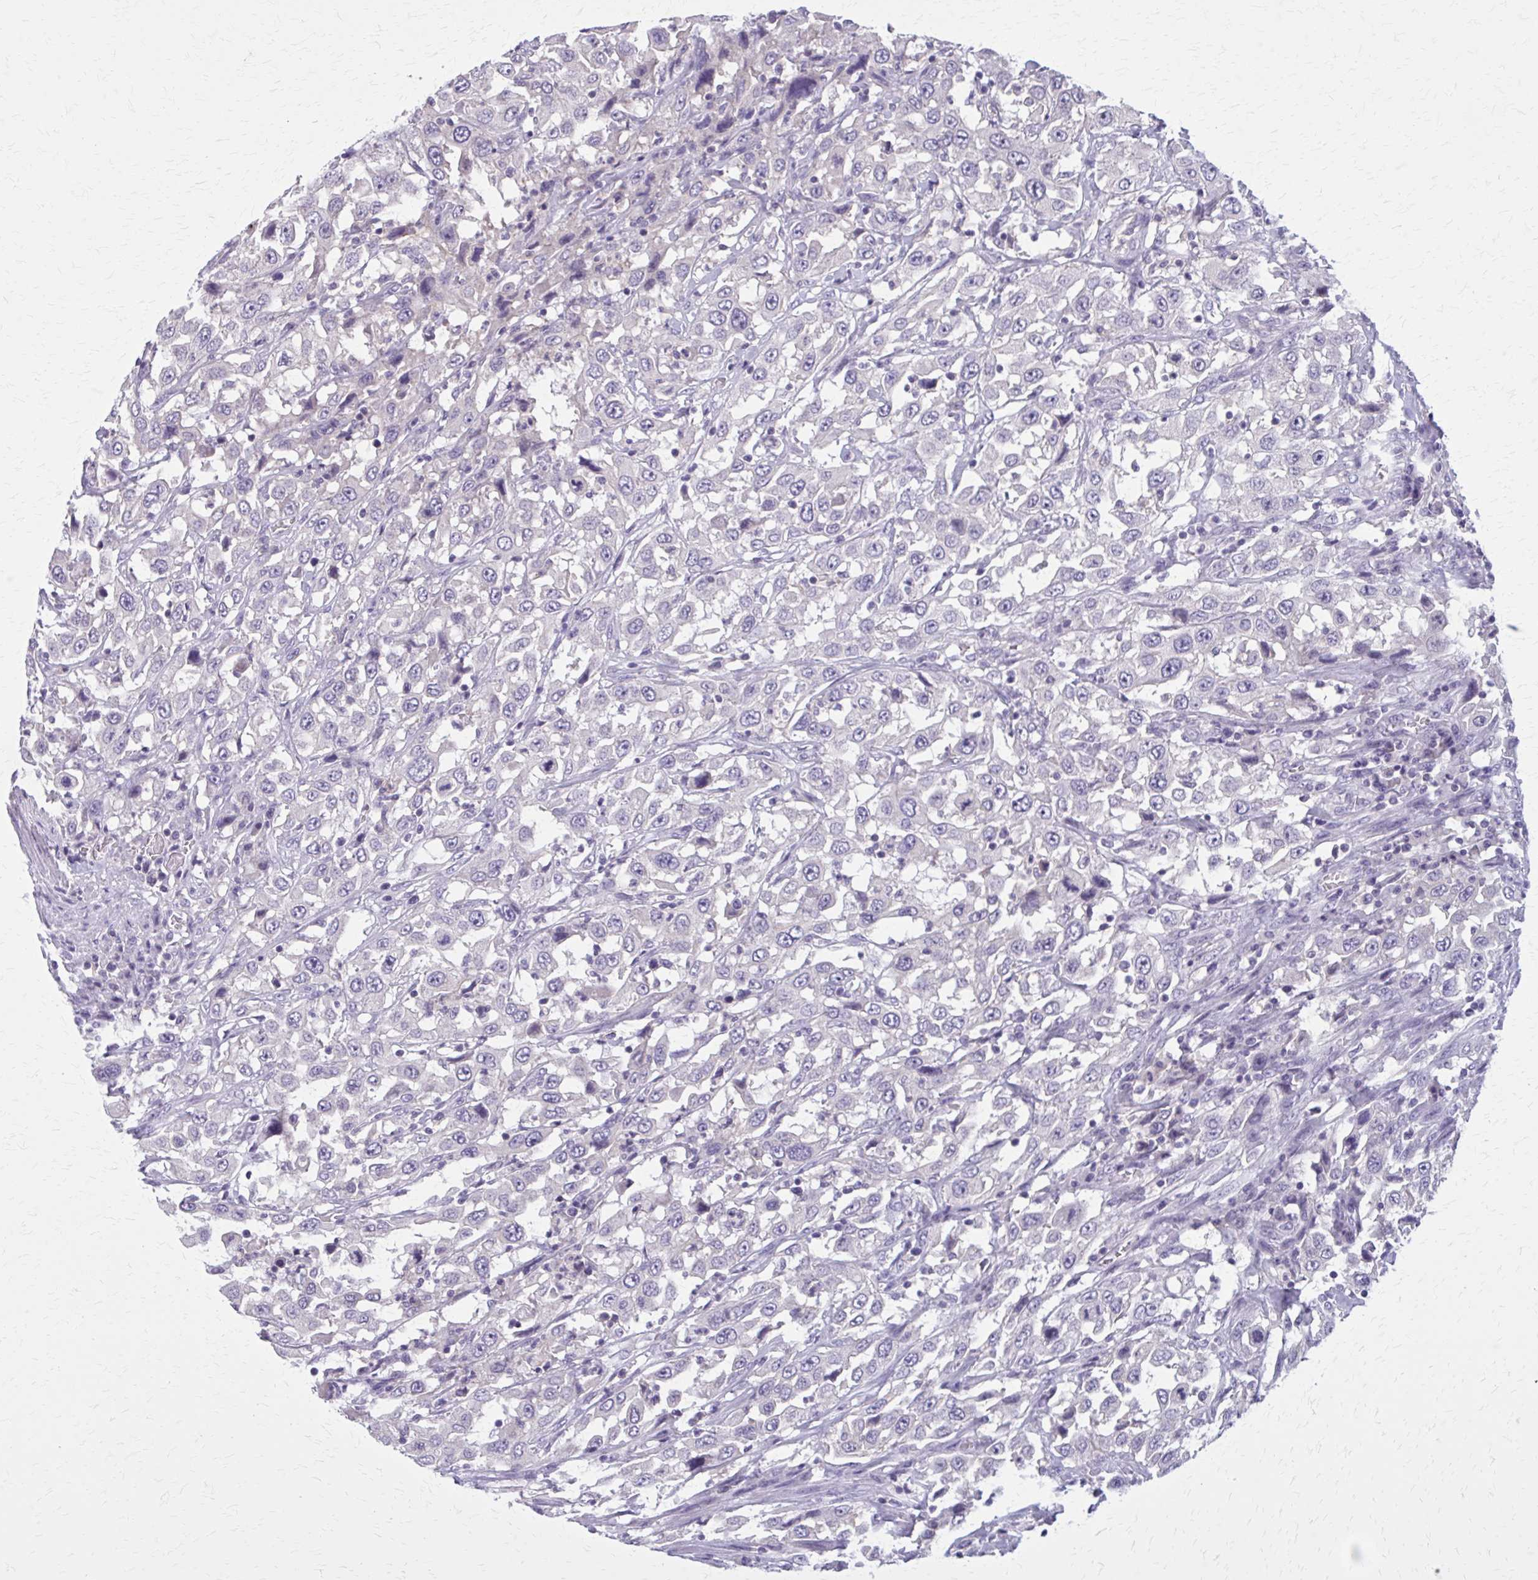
{"staining": {"intensity": "negative", "quantity": "none", "location": "none"}, "tissue": "urothelial cancer", "cell_type": "Tumor cells", "image_type": "cancer", "snomed": [{"axis": "morphology", "description": "Urothelial carcinoma, High grade"}, {"axis": "topography", "description": "Urinary bladder"}], "caption": "The immunohistochemistry histopathology image has no significant expression in tumor cells of urothelial cancer tissue.", "gene": "OR4A47", "patient": {"sex": "male", "age": 61}}